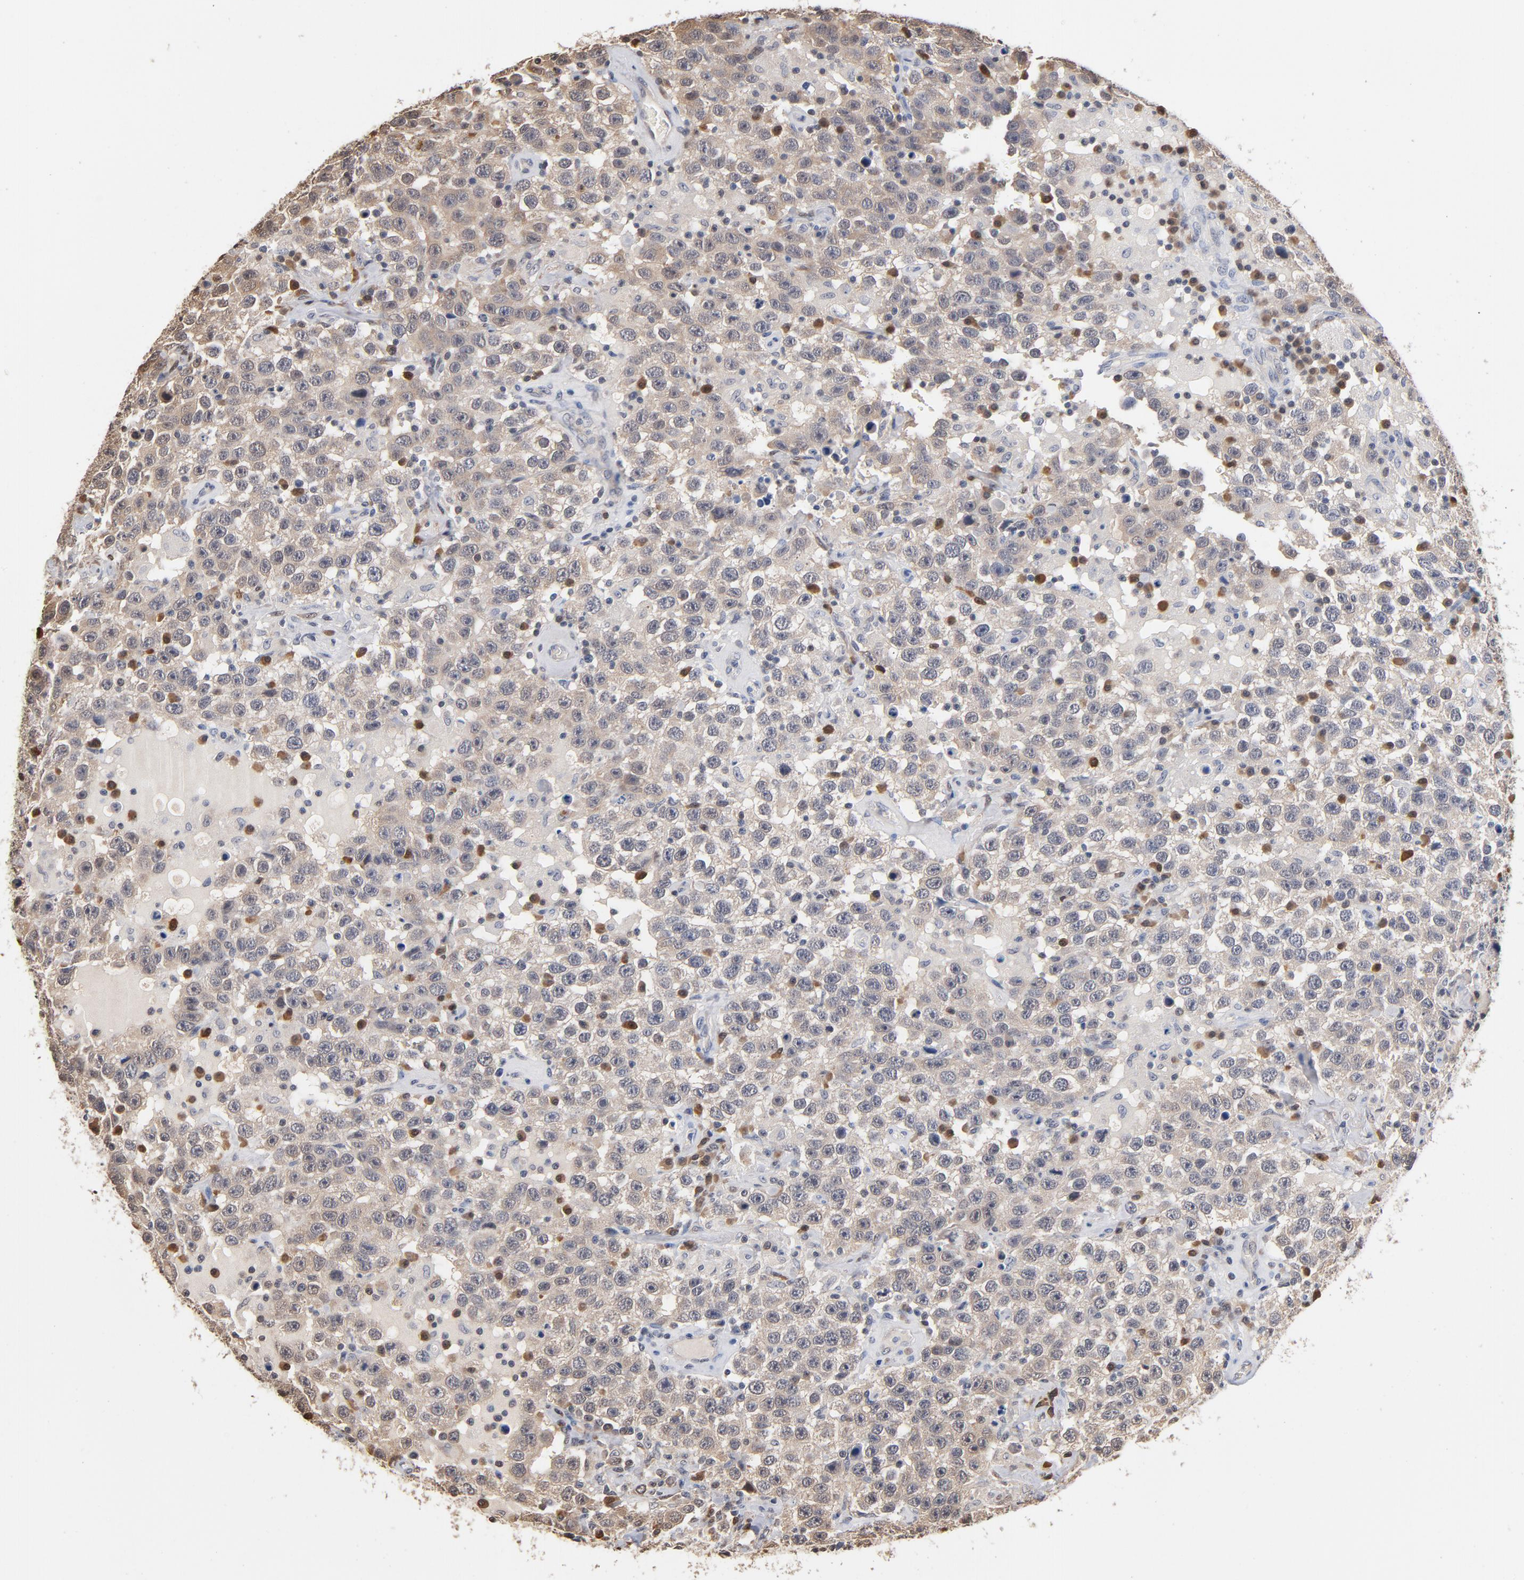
{"staining": {"intensity": "weak", "quantity": "25%-75%", "location": "cytoplasmic/membranous"}, "tissue": "testis cancer", "cell_type": "Tumor cells", "image_type": "cancer", "snomed": [{"axis": "morphology", "description": "Seminoma, NOS"}, {"axis": "topography", "description": "Testis"}], "caption": "Tumor cells exhibit low levels of weak cytoplasmic/membranous staining in about 25%-75% of cells in seminoma (testis).", "gene": "MIF", "patient": {"sex": "male", "age": 41}}